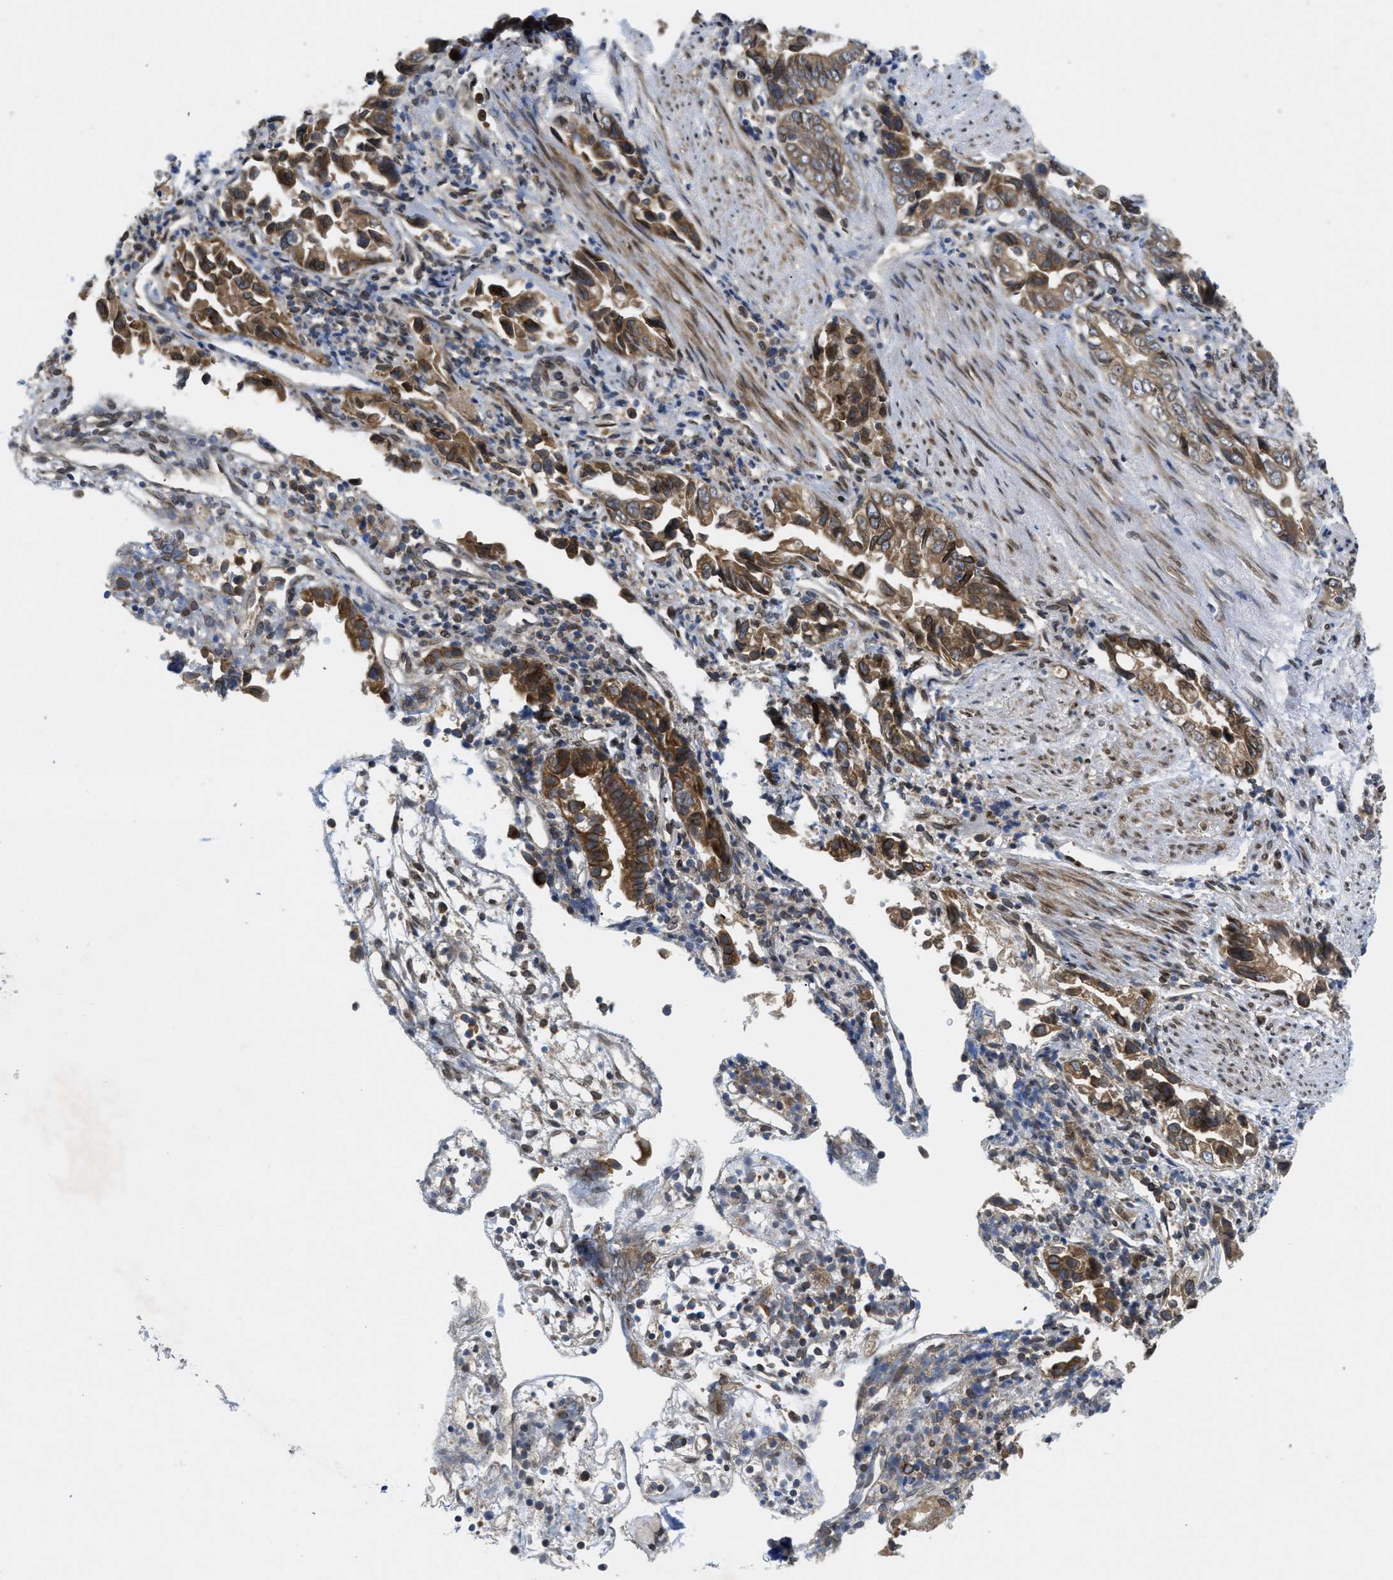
{"staining": {"intensity": "moderate", "quantity": ">75%", "location": "cytoplasmic/membranous"}, "tissue": "liver cancer", "cell_type": "Tumor cells", "image_type": "cancer", "snomed": [{"axis": "morphology", "description": "Cholangiocarcinoma"}, {"axis": "topography", "description": "Liver"}], "caption": "Brown immunohistochemical staining in liver cancer demonstrates moderate cytoplasmic/membranous expression in approximately >75% of tumor cells. (DAB (3,3'-diaminobenzidine) = brown stain, brightfield microscopy at high magnification).", "gene": "EIF2AK3", "patient": {"sex": "female", "age": 79}}